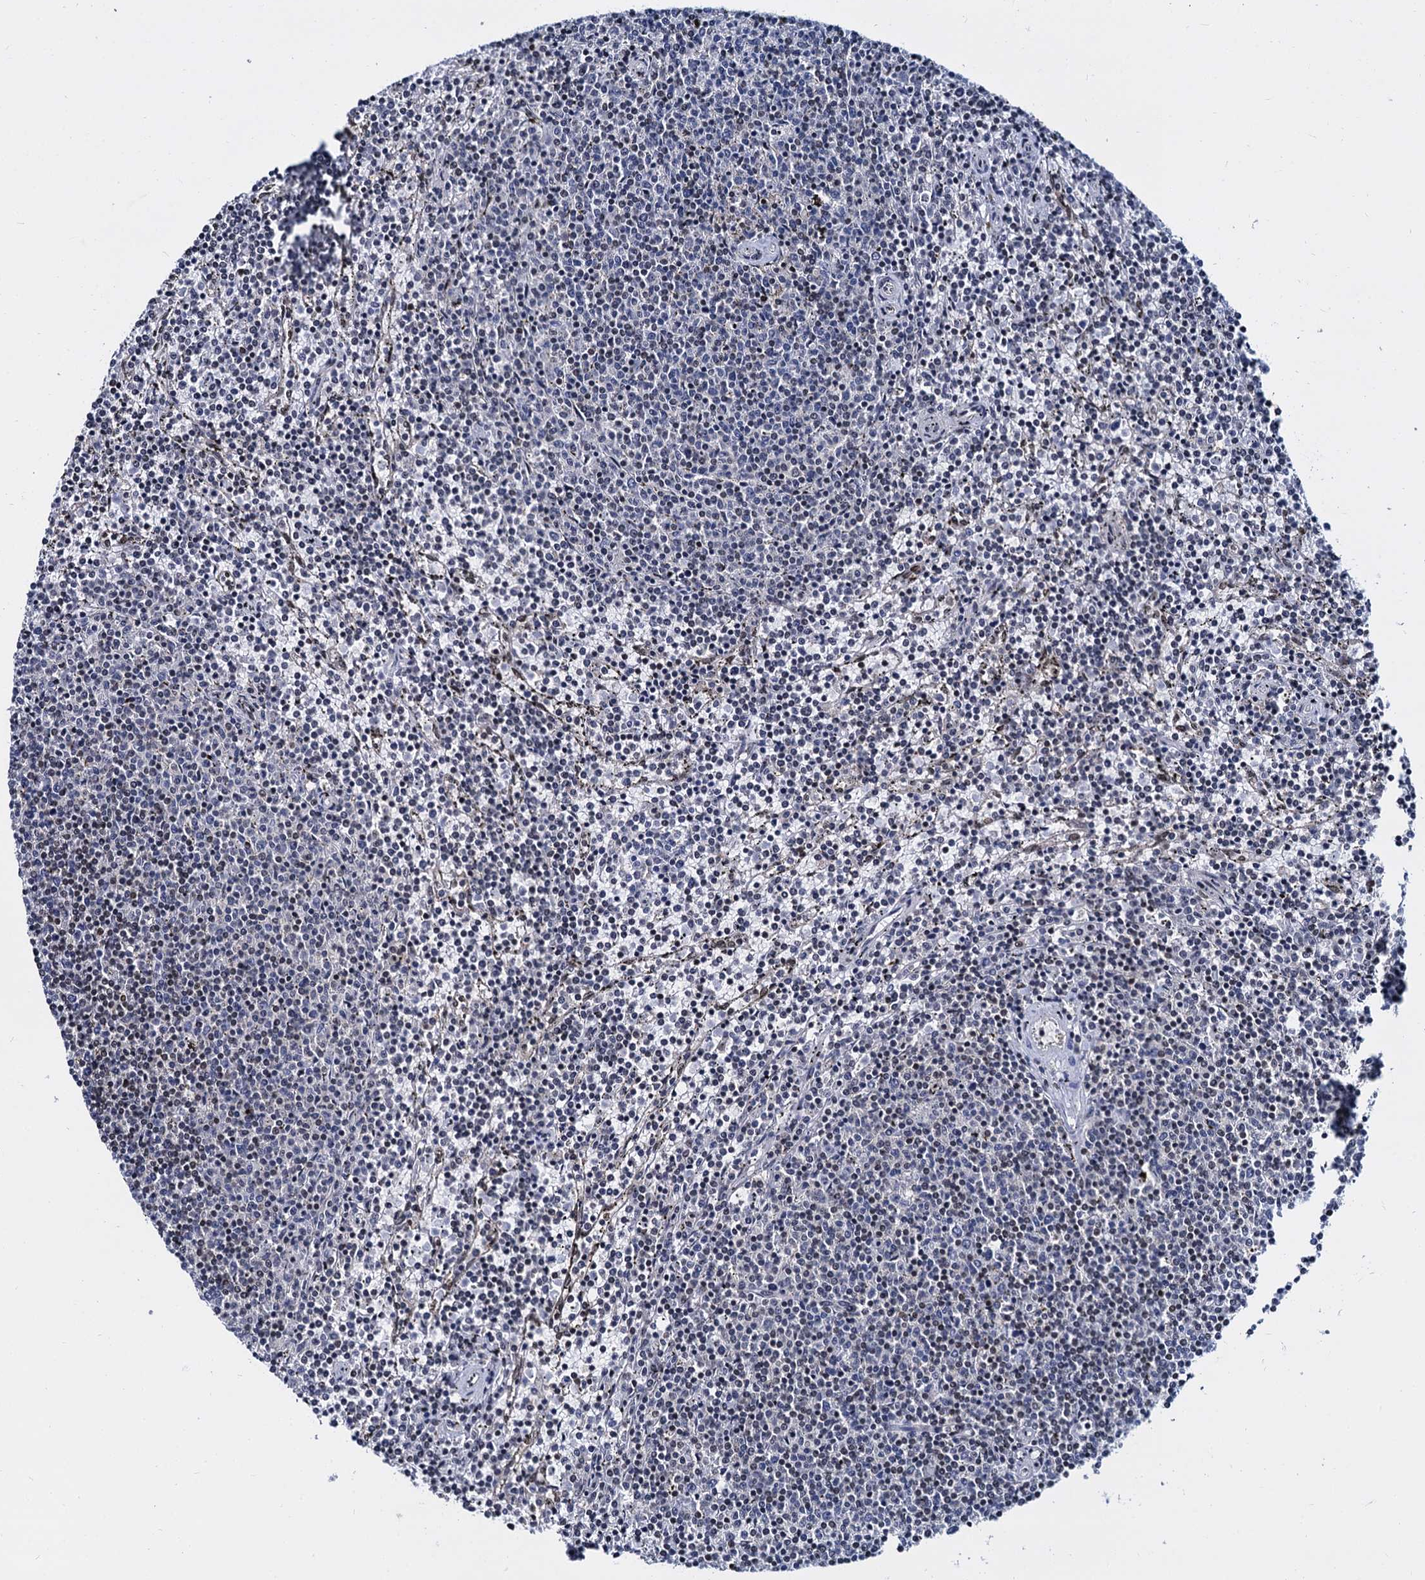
{"staining": {"intensity": "negative", "quantity": "none", "location": "none"}, "tissue": "lymphoma", "cell_type": "Tumor cells", "image_type": "cancer", "snomed": [{"axis": "morphology", "description": "Malignant lymphoma, non-Hodgkin's type, Low grade"}, {"axis": "topography", "description": "Spleen"}], "caption": "DAB (3,3'-diaminobenzidine) immunohistochemical staining of lymphoma exhibits no significant staining in tumor cells.", "gene": "CMAS", "patient": {"sex": "female", "age": 50}}